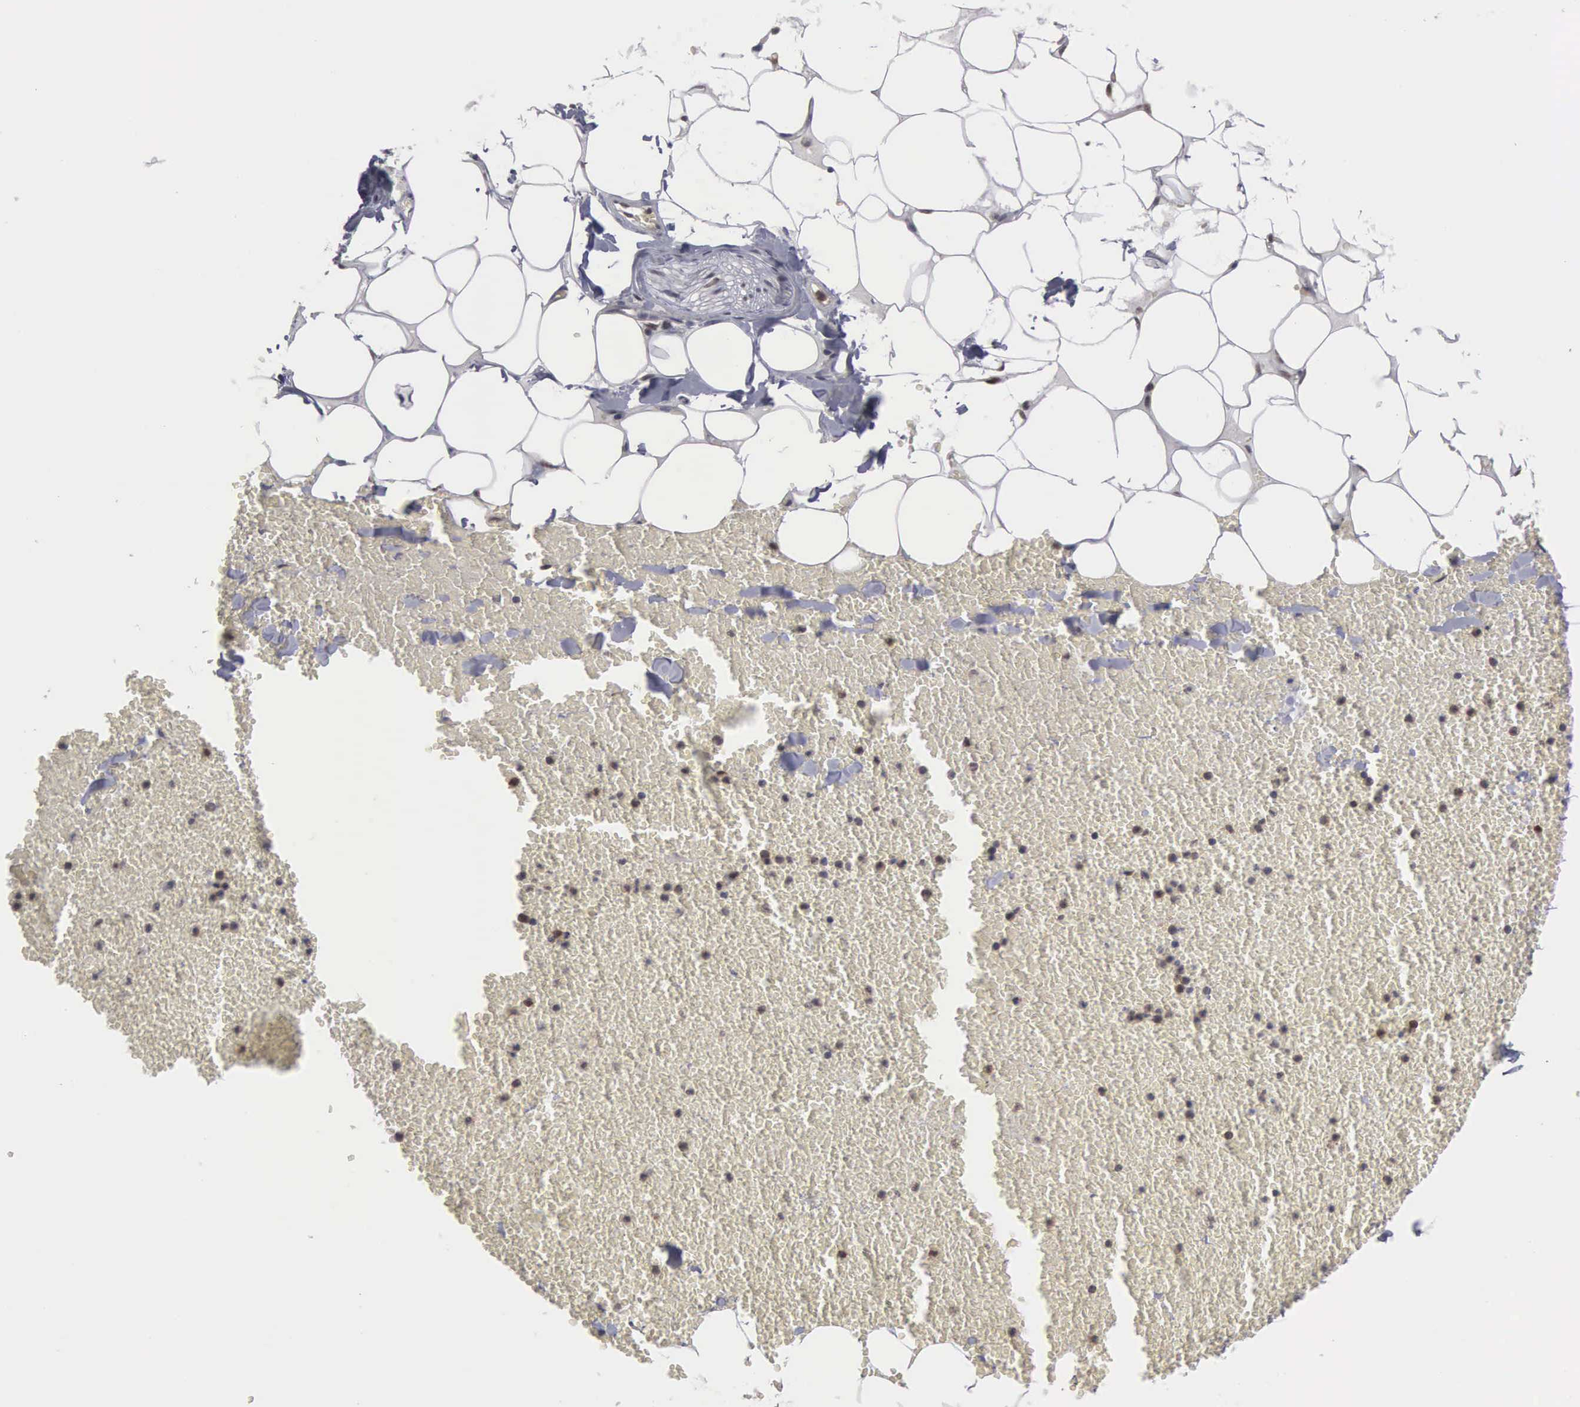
{"staining": {"intensity": "moderate", "quantity": ">75%", "location": "nuclear"}, "tissue": "adipose tissue", "cell_type": "Adipocytes", "image_type": "normal", "snomed": [{"axis": "morphology", "description": "Normal tissue, NOS"}, {"axis": "morphology", "description": "Inflammation, NOS"}, {"axis": "topography", "description": "Lymph node"}, {"axis": "topography", "description": "Peripheral nerve tissue"}], "caption": "An IHC image of benign tissue is shown. Protein staining in brown shows moderate nuclear positivity in adipose tissue within adipocytes. (Stains: DAB in brown, nuclei in blue, Microscopy: brightfield microscopy at high magnification).", "gene": "TRMT5", "patient": {"sex": "male", "age": 52}}